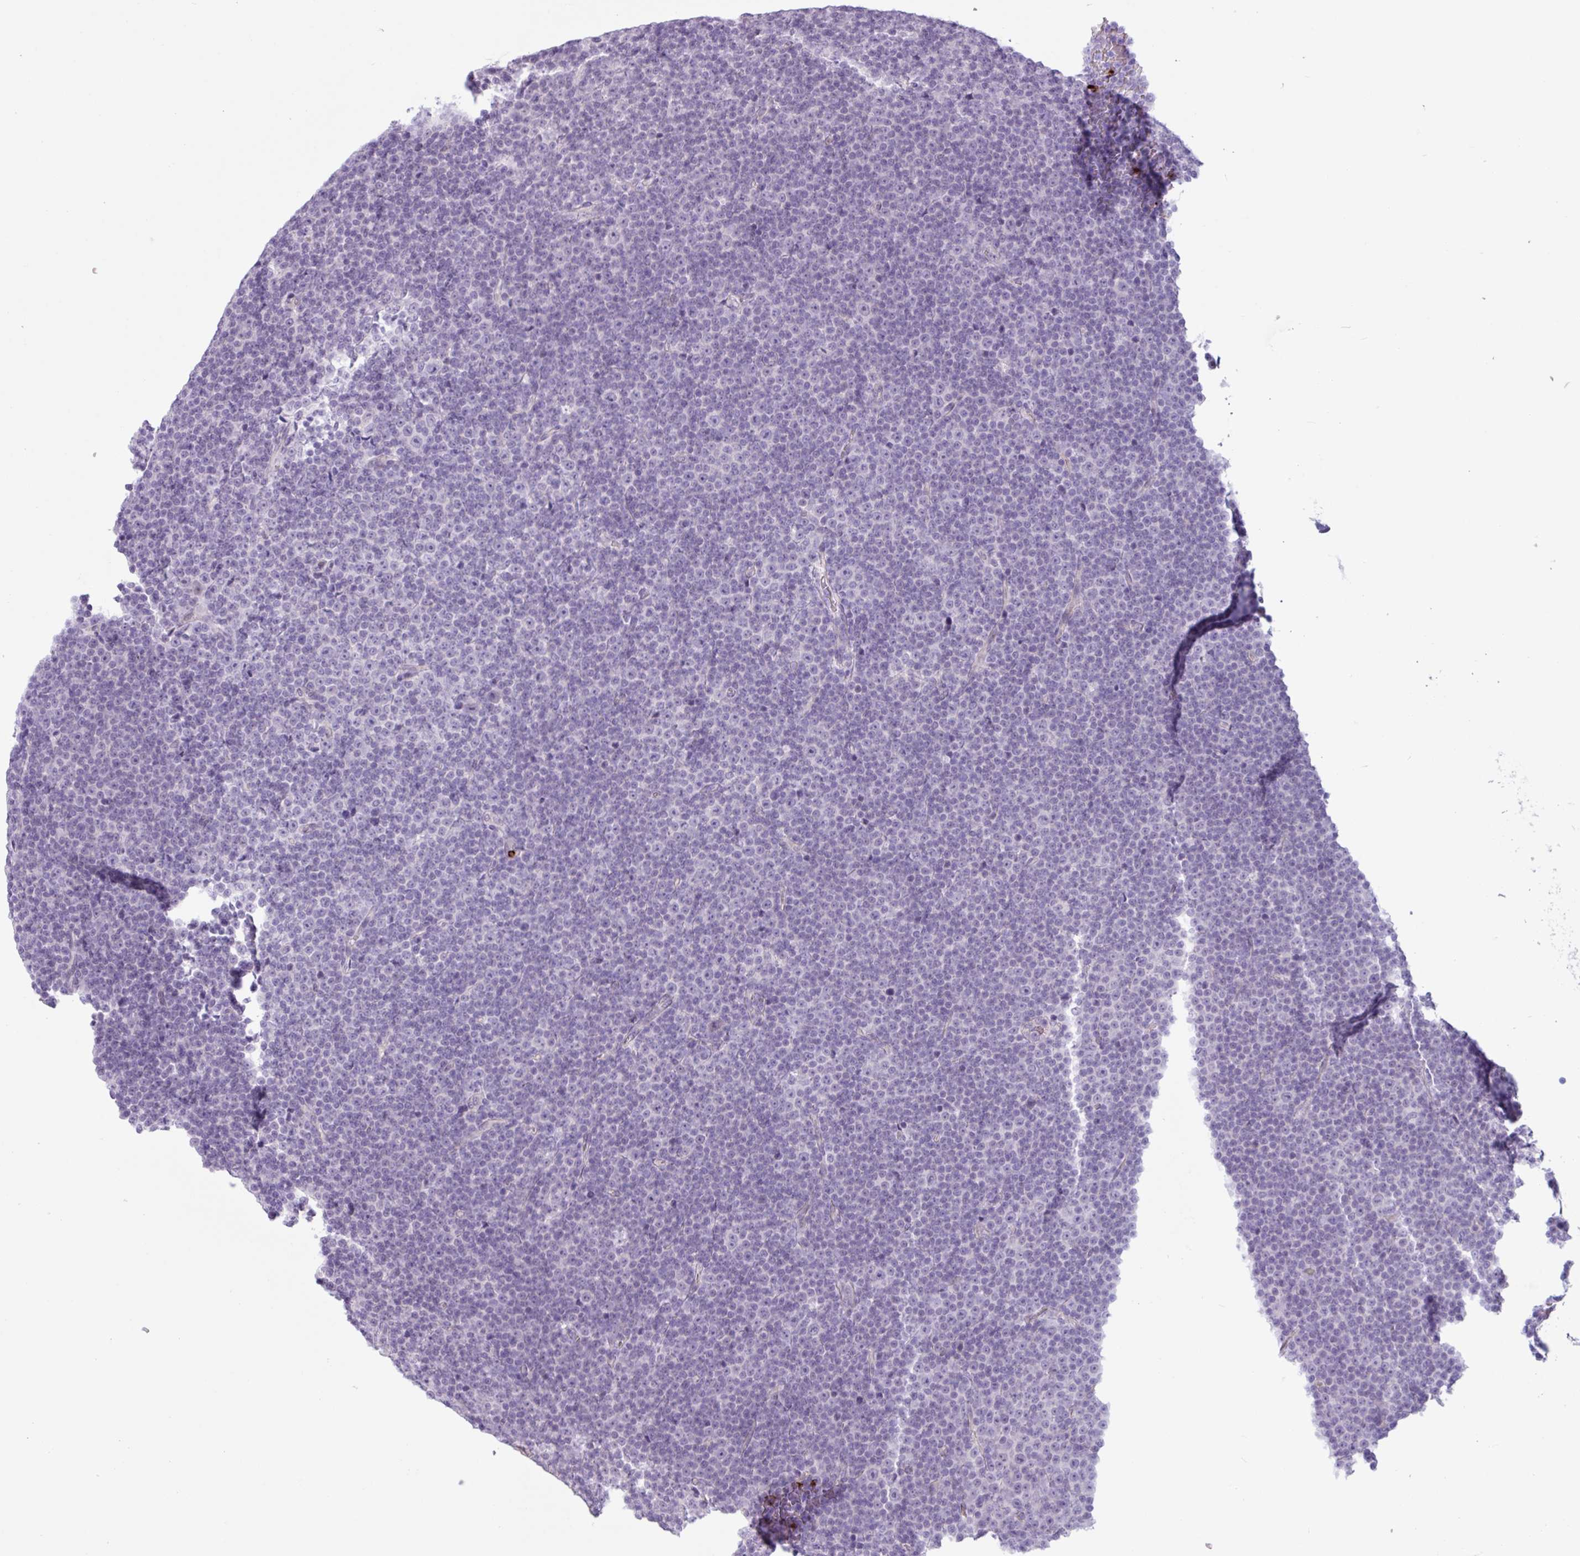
{"staining": {"intensity": "negative", "quantity": "none", "location": "none"}, "tissue": "lymphoma", "cell_type": "Tumor cells", "image_type": "cancer", "snomed": [{"axis": "morphology", "description": "Malignant lymphoma, non-Hodgkin's type, Low grade"}, {"axis": "topography", "description": "Lymph node"}], "caption": "Human low-grade malignant lymphoma, non-Hodgkin's type stained for a protein using immunohistochemistry demonstrates no staining in tumor cells.", "gene": "TMEM178A", "patient": {"sex": "female", "age": 67}}